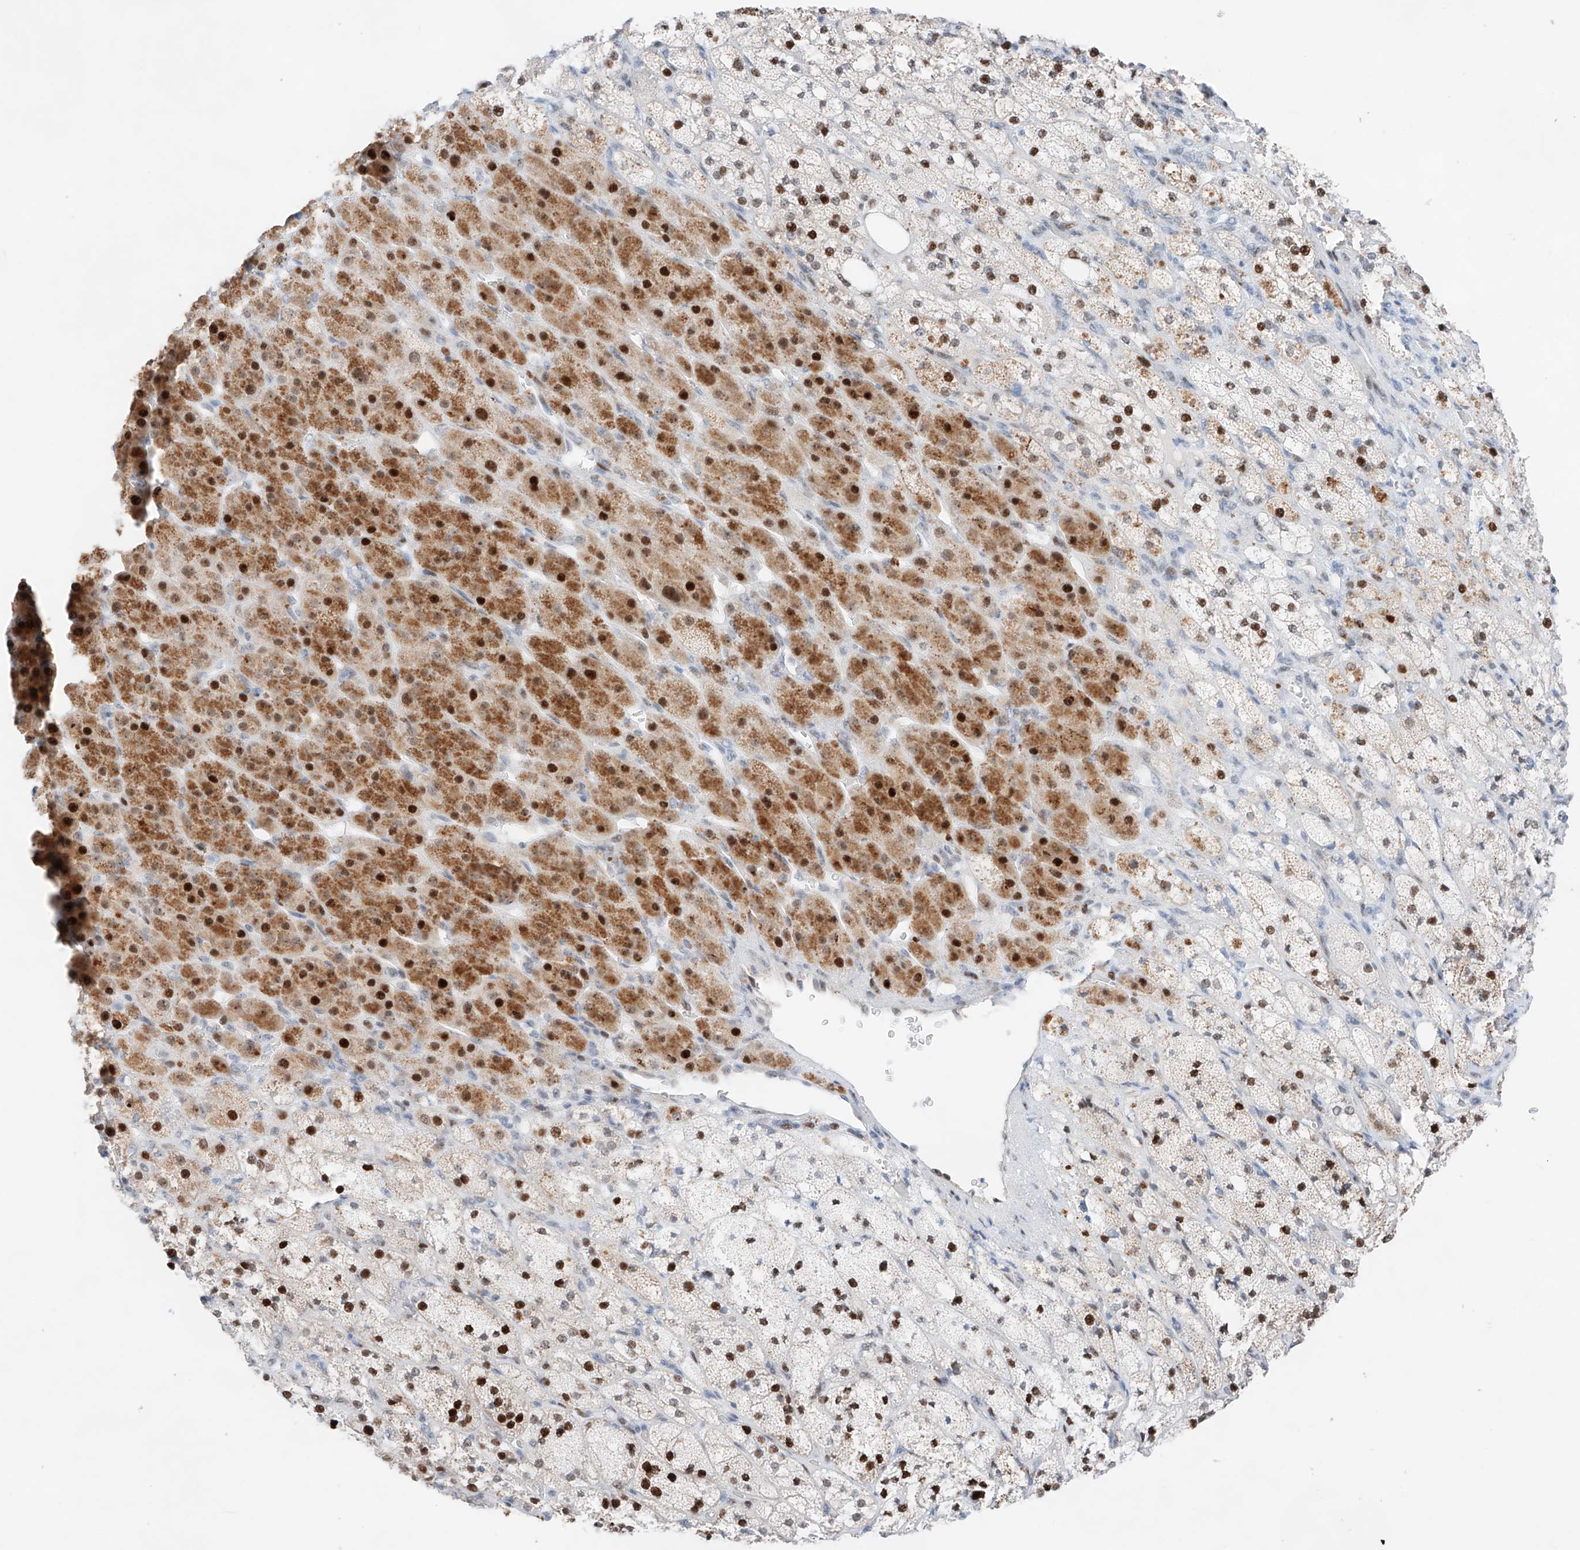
{"staining": {"intensity": "strong", "quantity": "25%-75%", "location": "cytoplasmic/membranous,nuclear"}, "tissue": "adrenal gland", "cell_type": "Glandular cells", "image_type": "normal", "snomed": [{"axis": "morphology", "description": "Normal tissue, NOS"}, {"axis": "topography", "description": "Adrenal gland"}], "caption": "Glandular cells display high levels of strong cytoplasmic/membranous,nuclear staining in approximately 25%-75% of cells in normal human adrenal gland. The staining is performed using DAB (3,3'-diaminobenzidine) brown chromogen to label protein expression. The nuclei are counter-stained blue using hematoxylin.", "gene": "NT5C3B", "patient": {"sex": "male", "age": 61}}